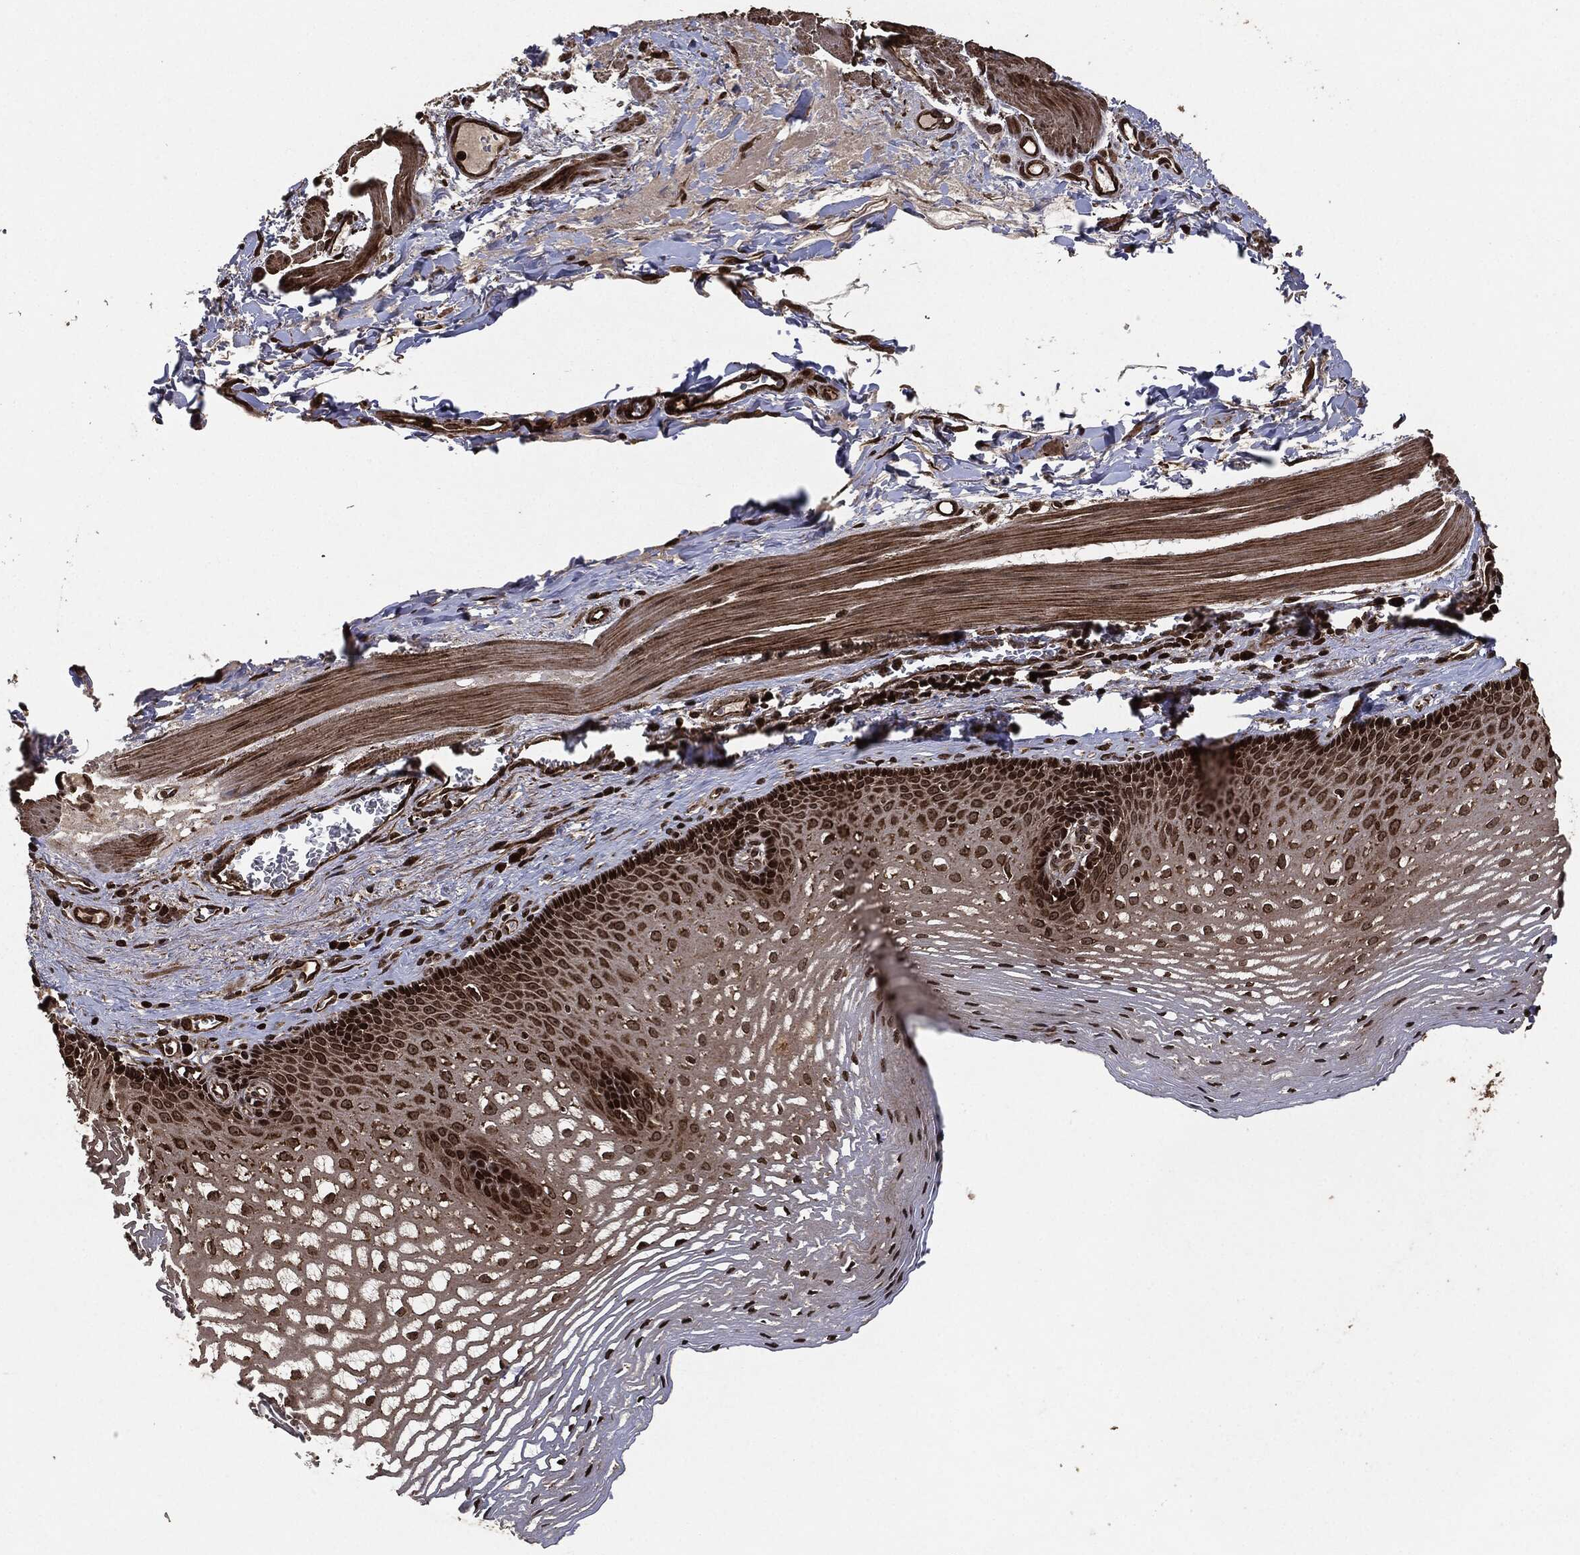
{"staining": {"intensity": "strong", "quantity": "25%-75%", "location": "cytoplasmic/membranous,nuclear"}, "tissue": "esophagus", "cell_type": "Squamous epithelial cells", "image_type": "normal", "snomed": [{"axis": "morphology", "description": "Normal tissue, NOS"}, {"axis": "topography", "description": "Esophagus"}], "caption": "Human esophagus stained with a brown dye shows strong cytoplasmic/membranous,nuclear positive staining in approximately 25%-75% of squamous epithelial cells.", "gene": "PDK1", "patient": {"sex": "male", "age": 76}}